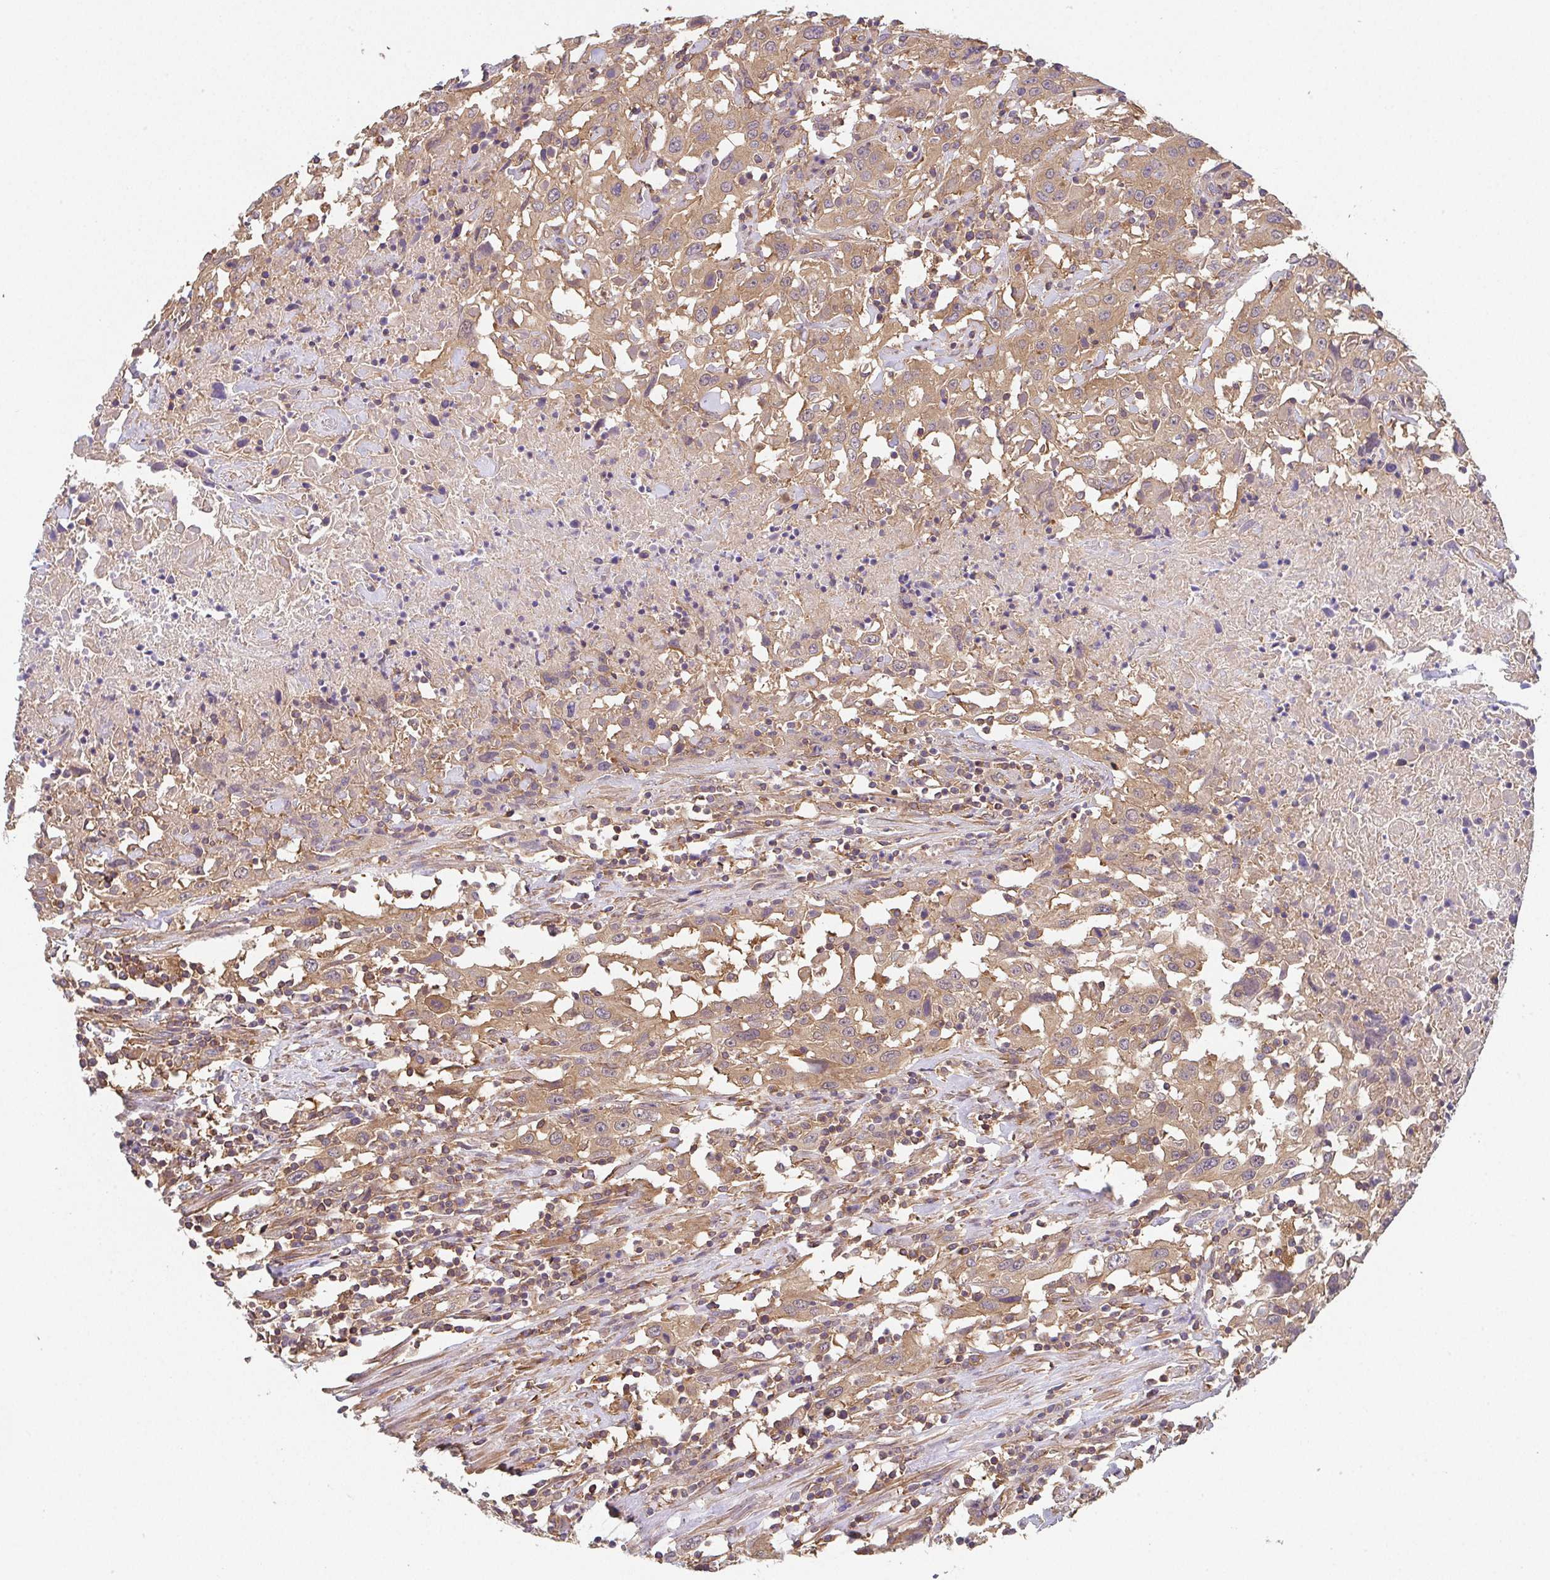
{"staining": {"intensity": "weak", "quantity": ">75%", "location": "cytoplasmic/membranous"}, "tissue": "urothelial cancer", "cell_type": "Tumor cells", "image_type": "cancer", "snomed": [{"axis": "morphology", "description": "Urothelial carcinoma, High grade"}, {"axis": "topography", "description": "Urinary bladder"}], "caption": "Immunohistochemistry micrograph of neoplastic tissue: urothelial carcinoma (high-grade) stained using IHC exhibits low levels of weak protein expression localized specifically in the cytoplasmic/membranous of tumor cells, appearing as a cytoplasmic/membranous brown color.", "gene": "TMEM229A", "patient": {"sex": "male", "age": 61}}